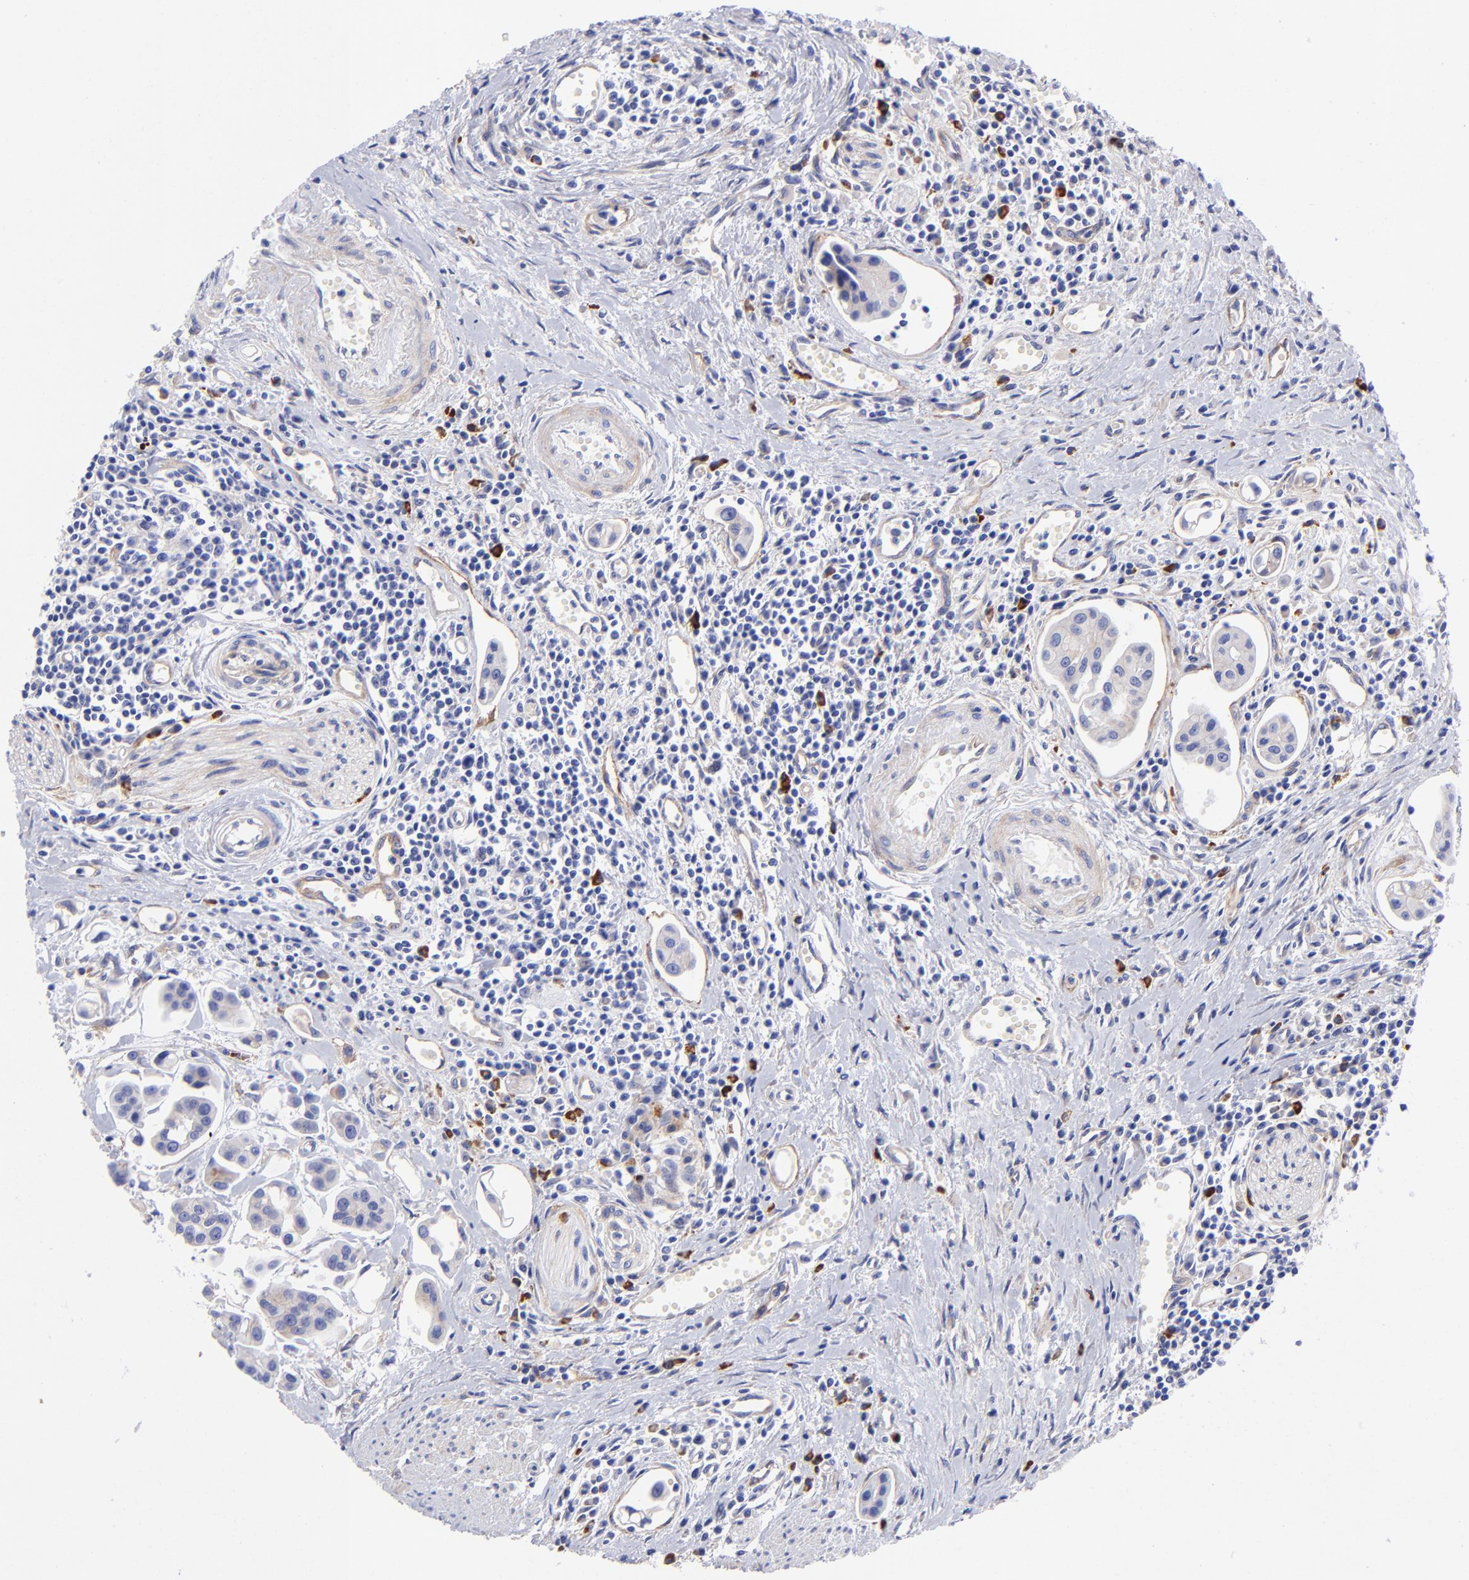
{"staining": {"intensity": "moderate", "quantity": "<25%", "location": "cytoplasmic/membranous"}, "tissue": "urothelial cancer", "cell_type": "Tumor cells", "image_type": "cancer", "snomed": [{"axis": "morphology", "description": "Urothelial carcinoma, High grade"}, {"axis": "topography", "description": "Urinary bladder"}], "caption": "DAB (3,3'-diaminobenzidine) immunohistochemical staining of urothelial carcinoma (high-grade) shows moderate cytoplasmic/membranous protein positivity in about <25% of tumor cells. (DAB (3,3'-diaminobenzidine) IHC with brightfield microscopy, high magnification).", "gene": "PPFIBP1", "patient": {"sex": "male", "age": 66}}